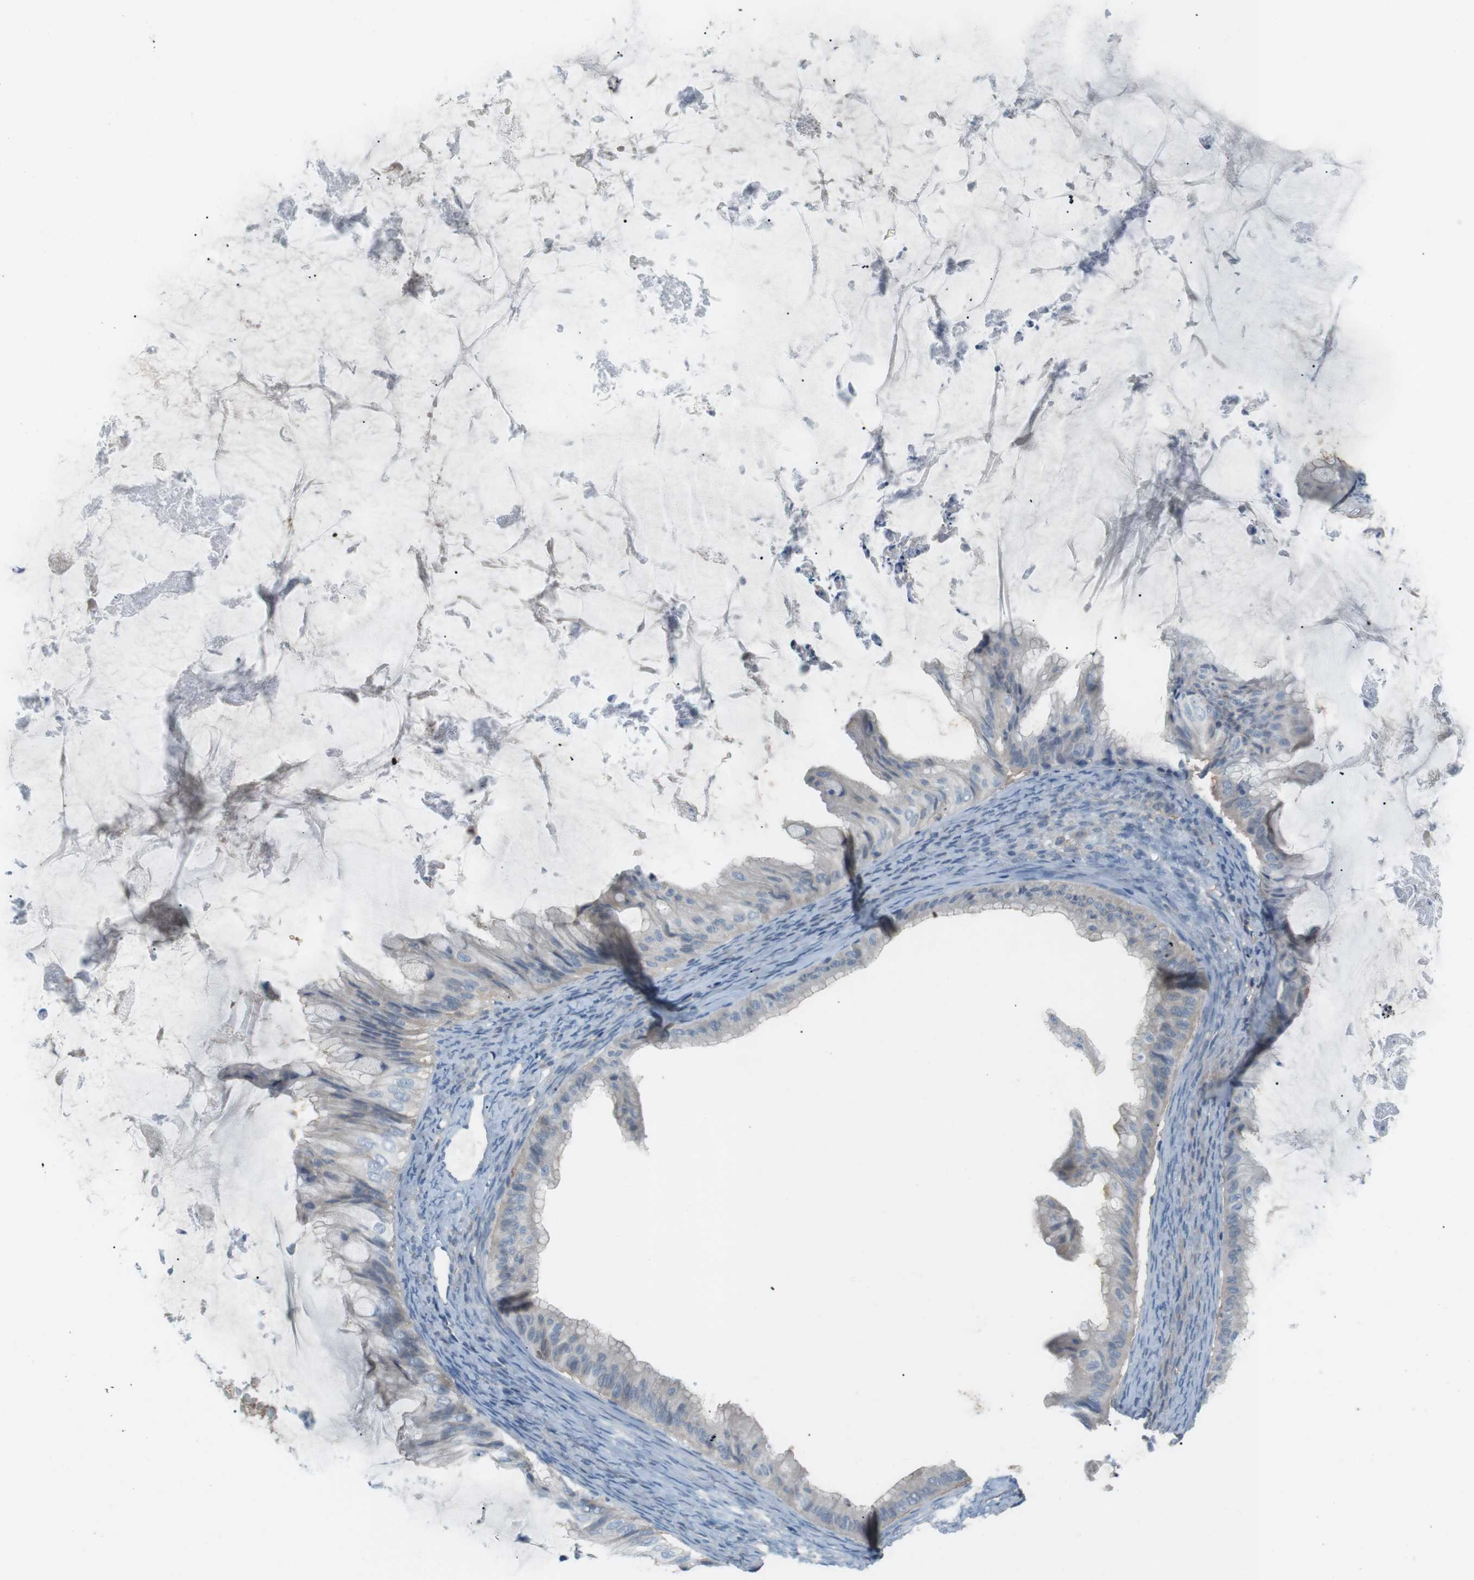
{"staining": {"intensity": "negative", "quantity": "none", "location": "none"}, "tissue": "ovarian cancer", "cell_type": "Tumor cells", "image_type": "cancer", "snomed": [{"axis": "morphology", "description": "Cystadenocarcinoma, mucinous, NOS"}, {"axis": "topography", "description": "Ovary"}], "caption": "Image shows no significant protein expression in tumor cells of ovarian cancer (mucinous cystadenocarcinoma).", "gene": "RTN3", "patient": {"sex": "female", "age": 61}}